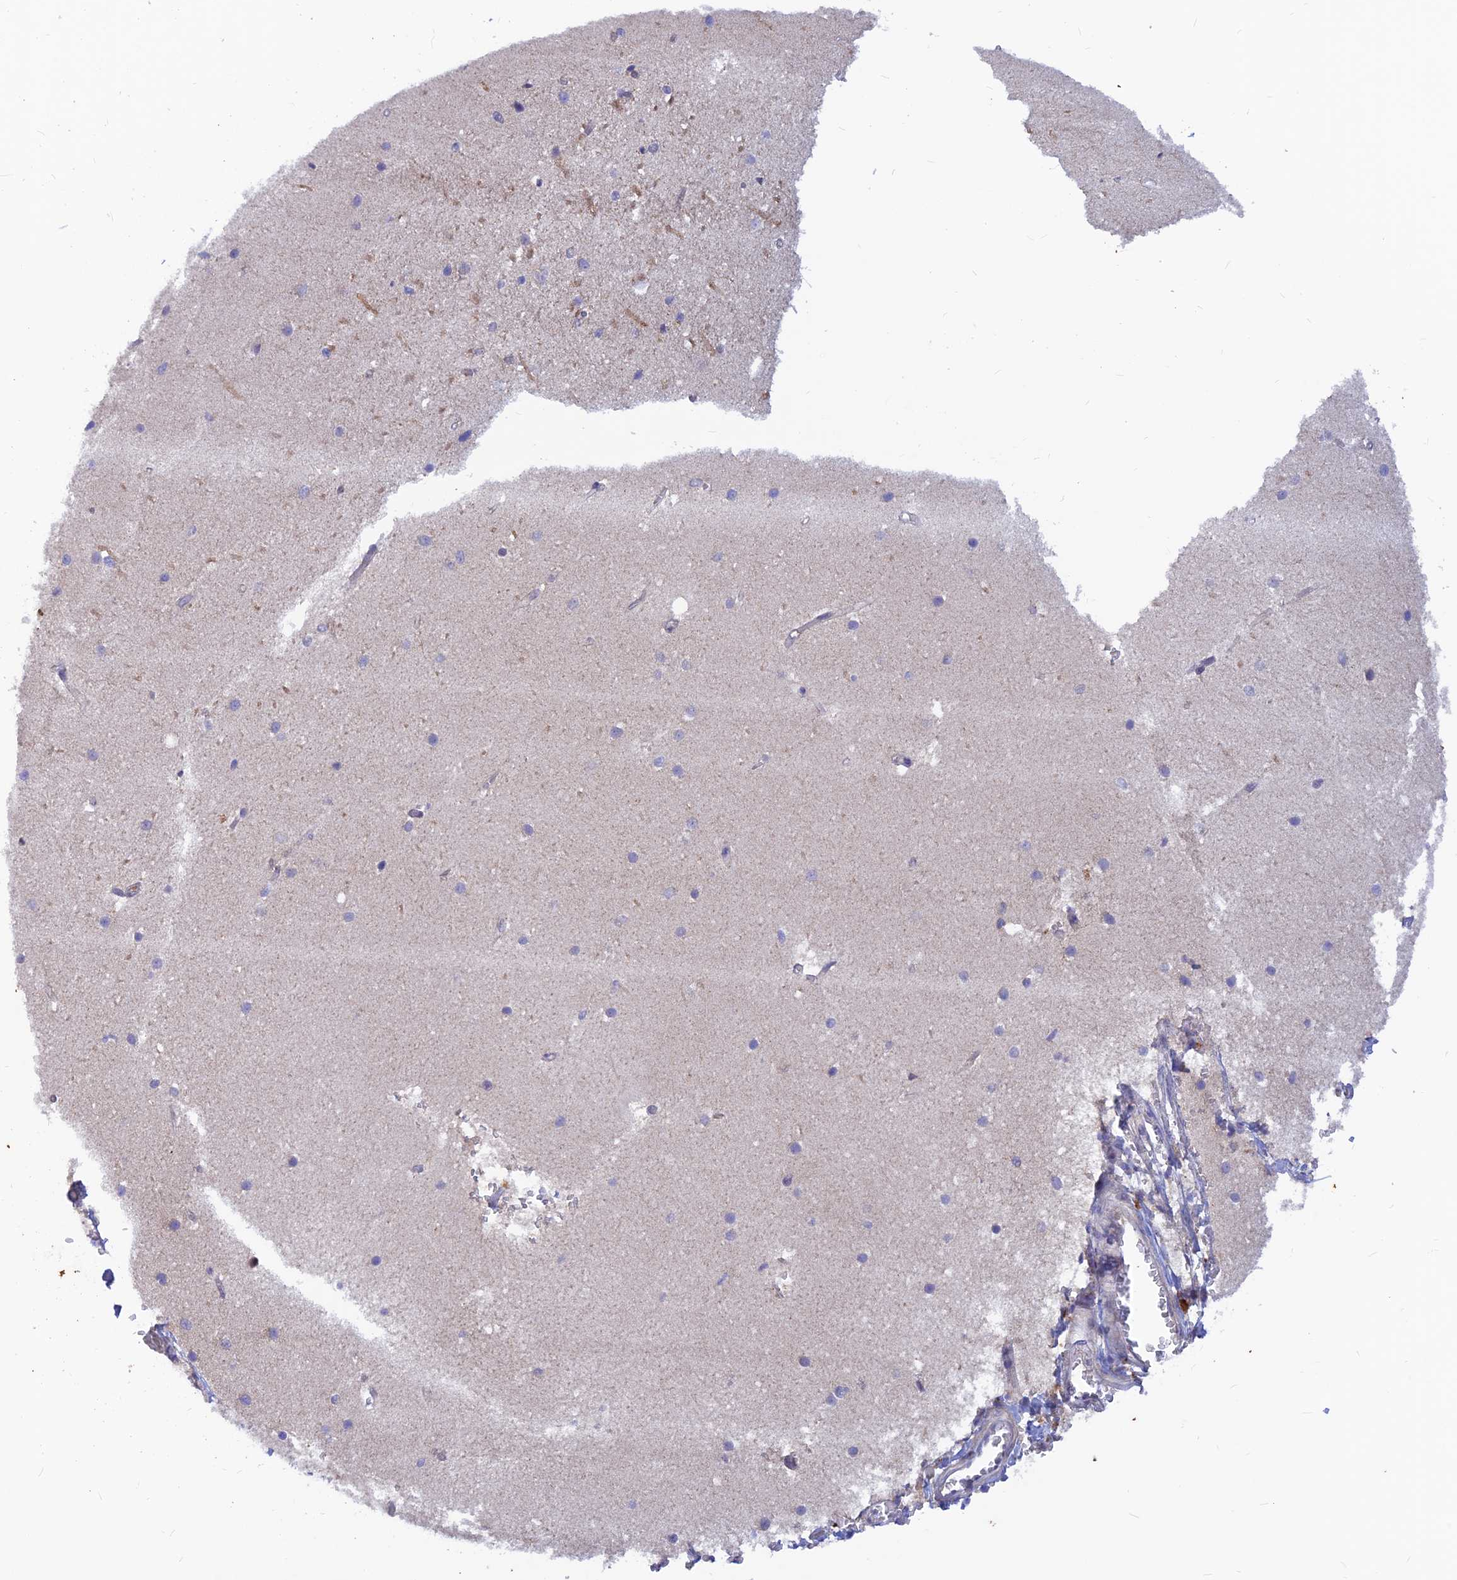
{"staining": {"intensity": "negative", "quantity": "none", "location": "none"}, "tissue": "cerebellum", "cell_type": "Cells in granular layer", "image_type": "normal", "snomed": [{"axis": "morphology", "description": "Normal tissue, NOS"}, {"axis": "topography", "description": "Cerebellum"}], "caption": "A micrograph of cerebellum stained for a protein demonstrates no brown staining in cells in granular layer. (Immunohistochemistry (ihc), brightfield microscopy, high magnification).", "gene": "DNAJC16", "patient": {"sex": "male", "age": 54}}